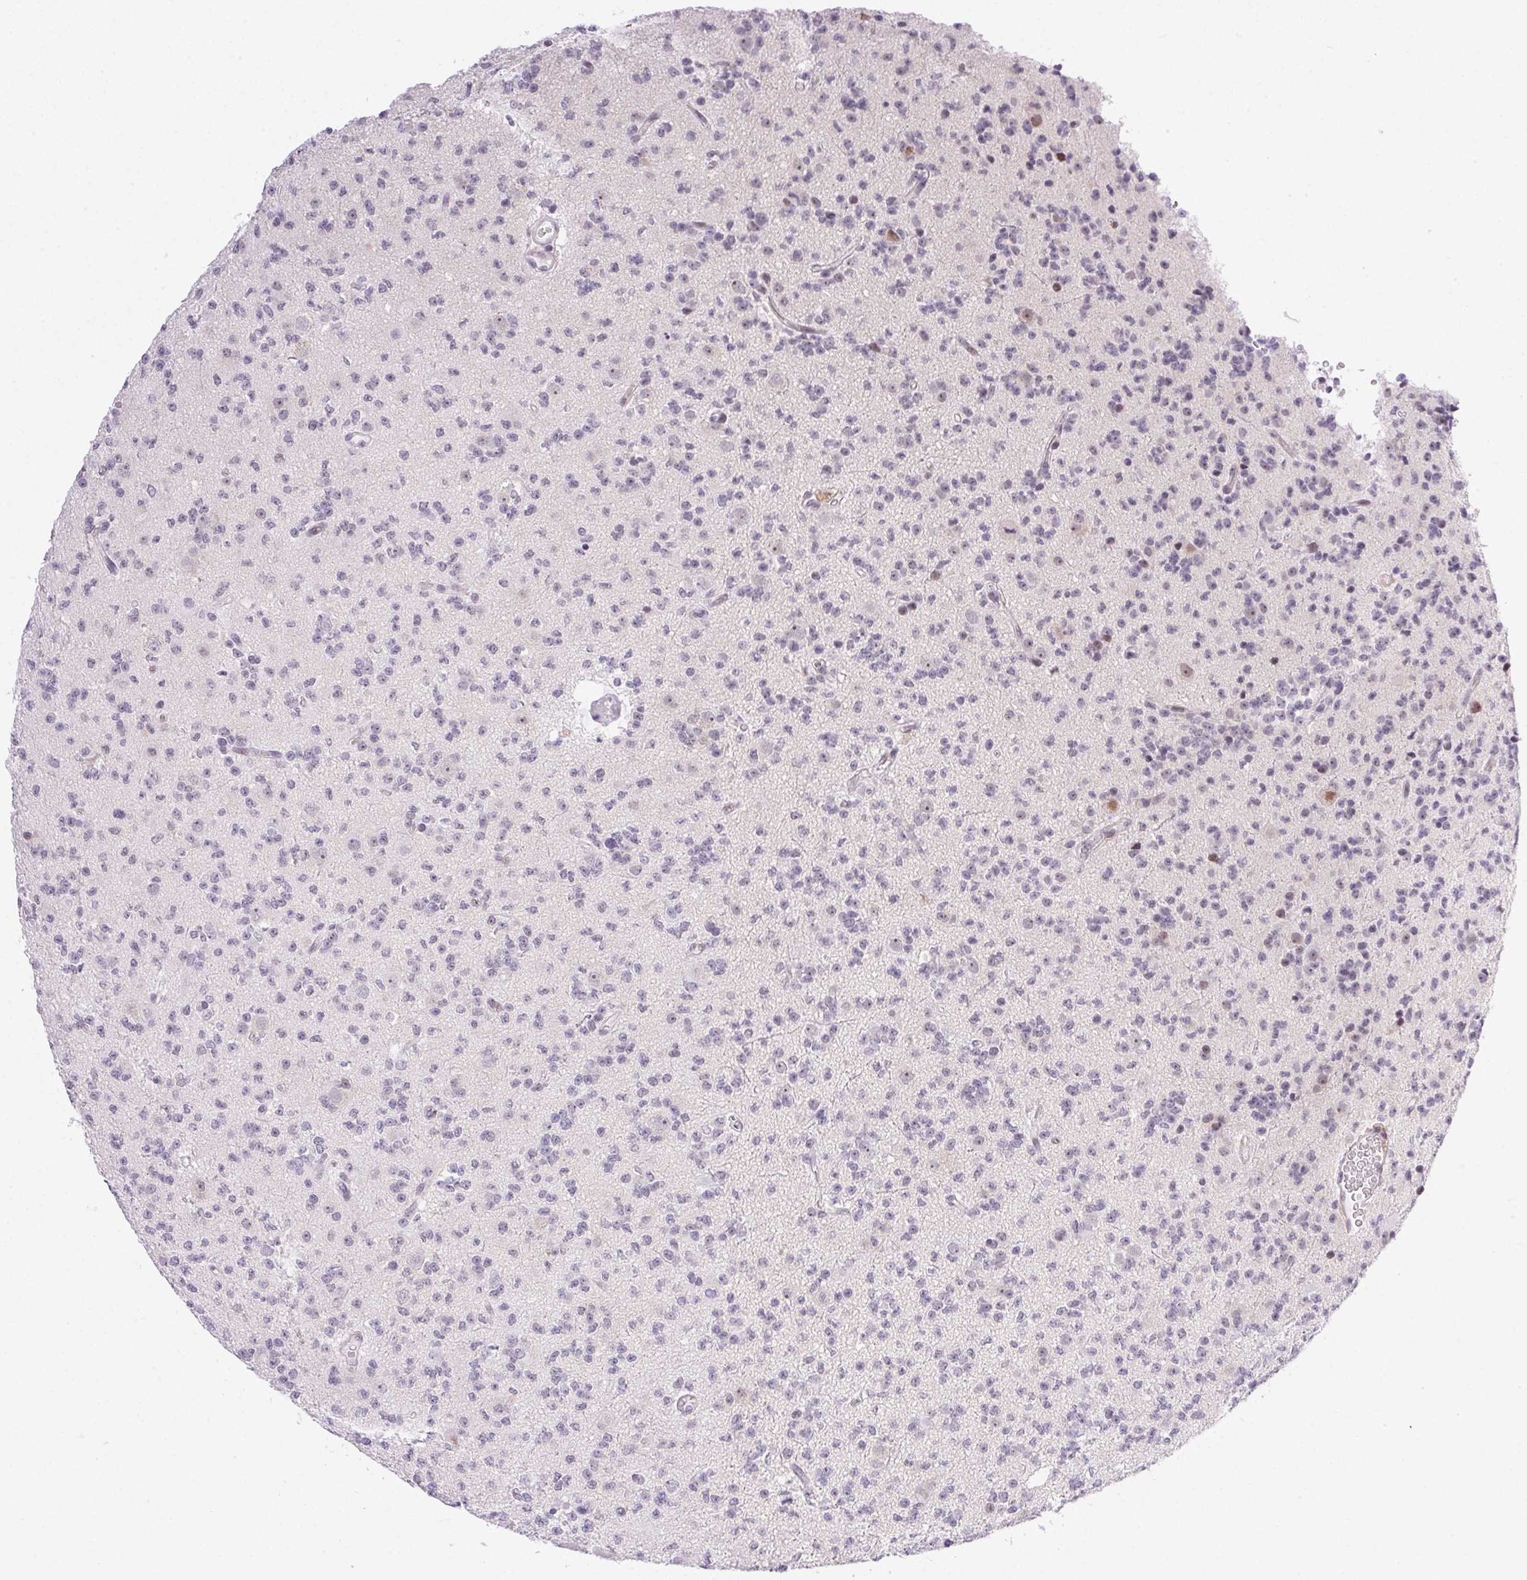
{"staining": {"intensity": "negative", "quantity": "none", "location": "none"}, "tissue": "glioma", "cell_type": "Tumor cells", "image_type": "cancer", "snomed": [{"axis": "morphology", "description": "Glioma, malignant, High grade"}, {"axis": "topography", "description": "Brain"}], "caption": "Tumor cells show no significant protein expression in glioma.", "gene": "PDZD2", "patient": {"sex": "male", "age": 36}}